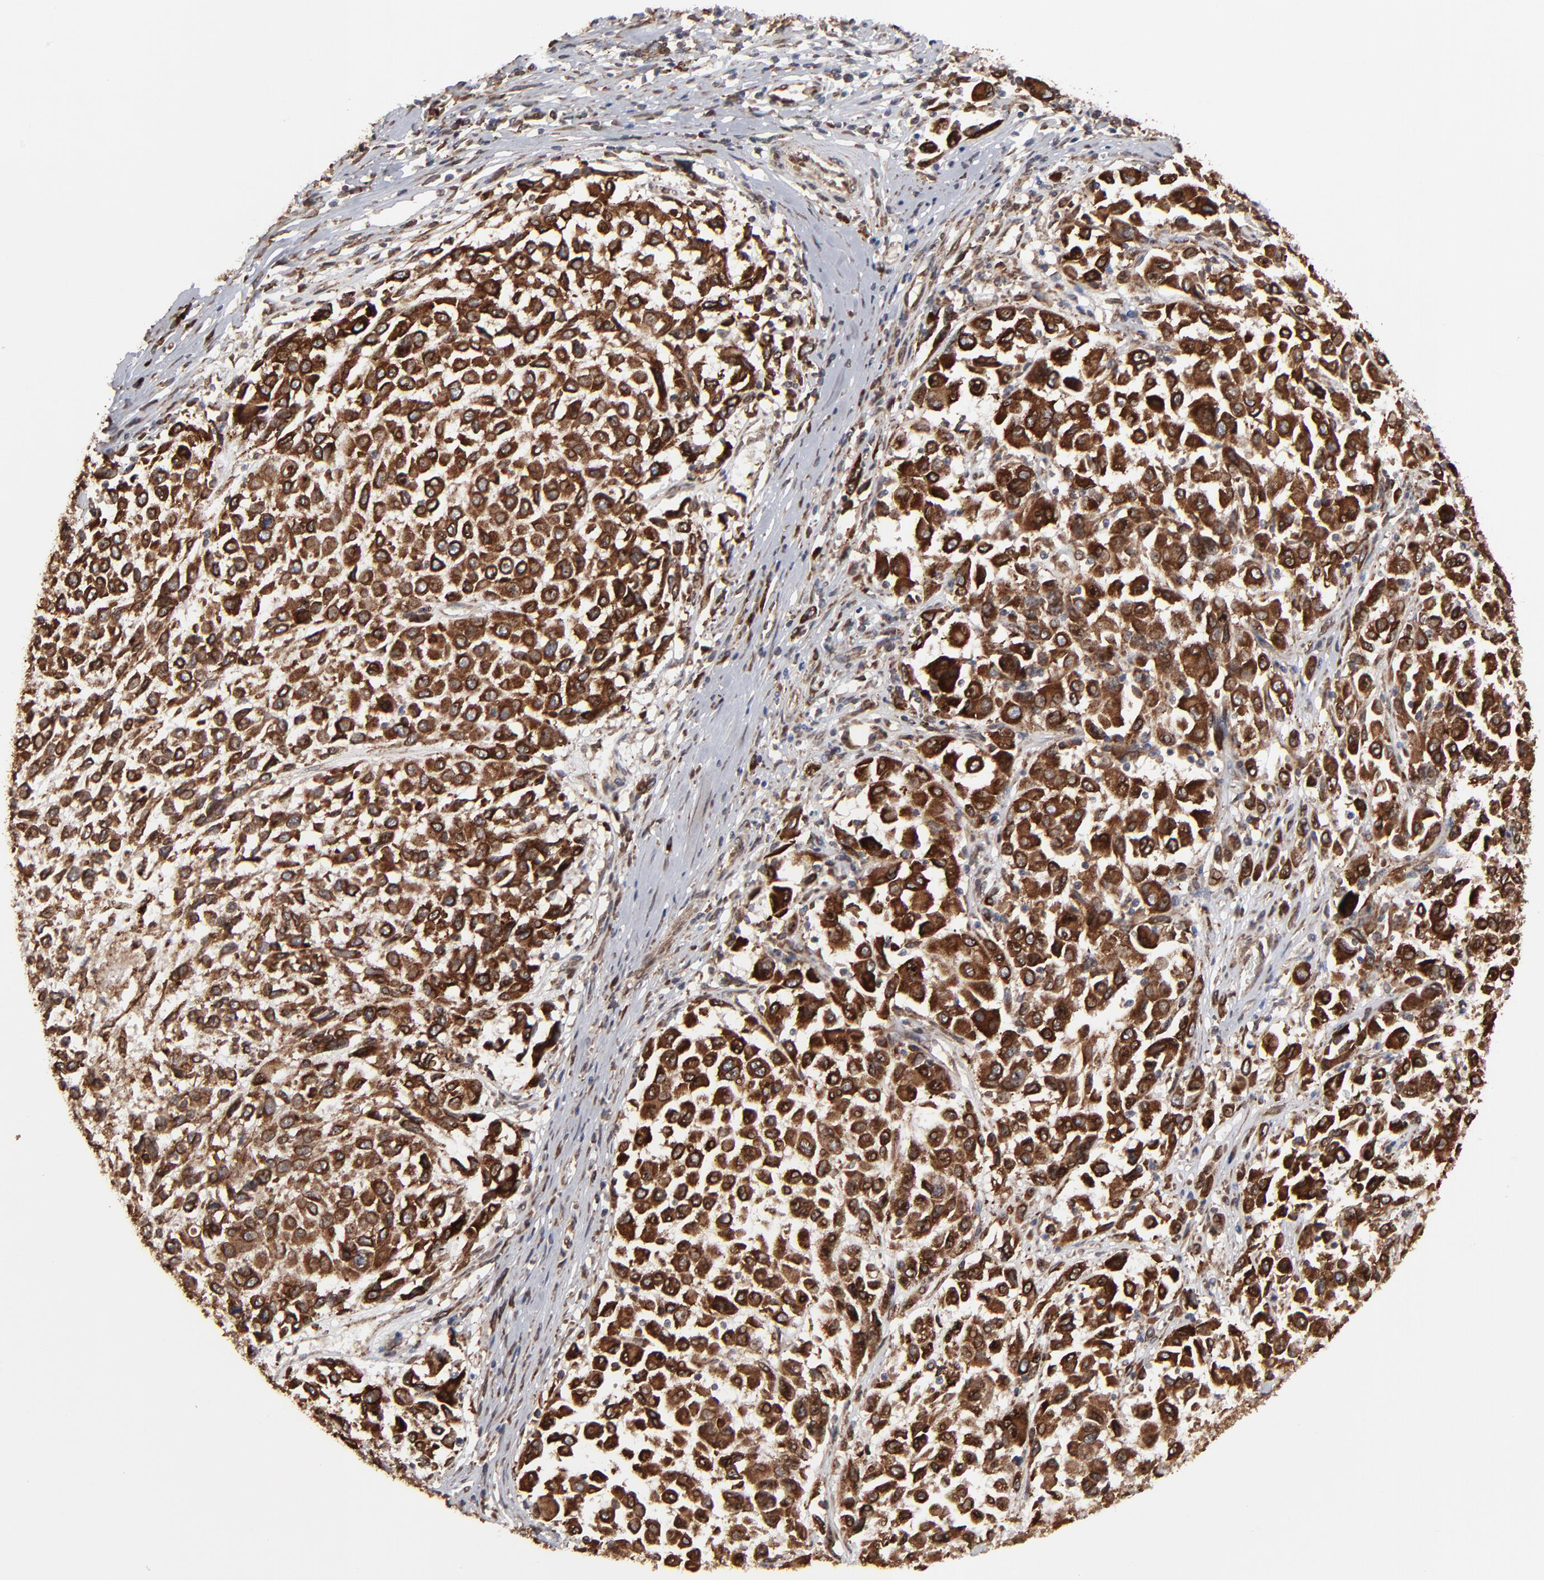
{"staining": {"intensity": "strong", "quantity": ">75%", "location": "cytoplasmic/membranous"}, "tissue": "melanoma", "cell_type": "Tumor cells", "image_type": "cancer", "snomed": [{"axis": "morphology", "description": "Malignant melanoma, Metastatic site"}, {"axis": "topography", "description": "Lymph node"}], "caption": "Immunohistochemistry (IHC) staining of malignant melanoma (metastatic site), which shows high levels of strong cytoplasmic/membranous staining in about >75% of tumor cells indicating strong cytoplasmic/membranous protein expression. The staining was performed using DAB (3,3'-diaminobenzidine) (brown) for protein detection and nuclei were counterstained in hematoxylin (blue).", "gene": "CNIH1", "patient": {"sex": "male", "age": 61}}